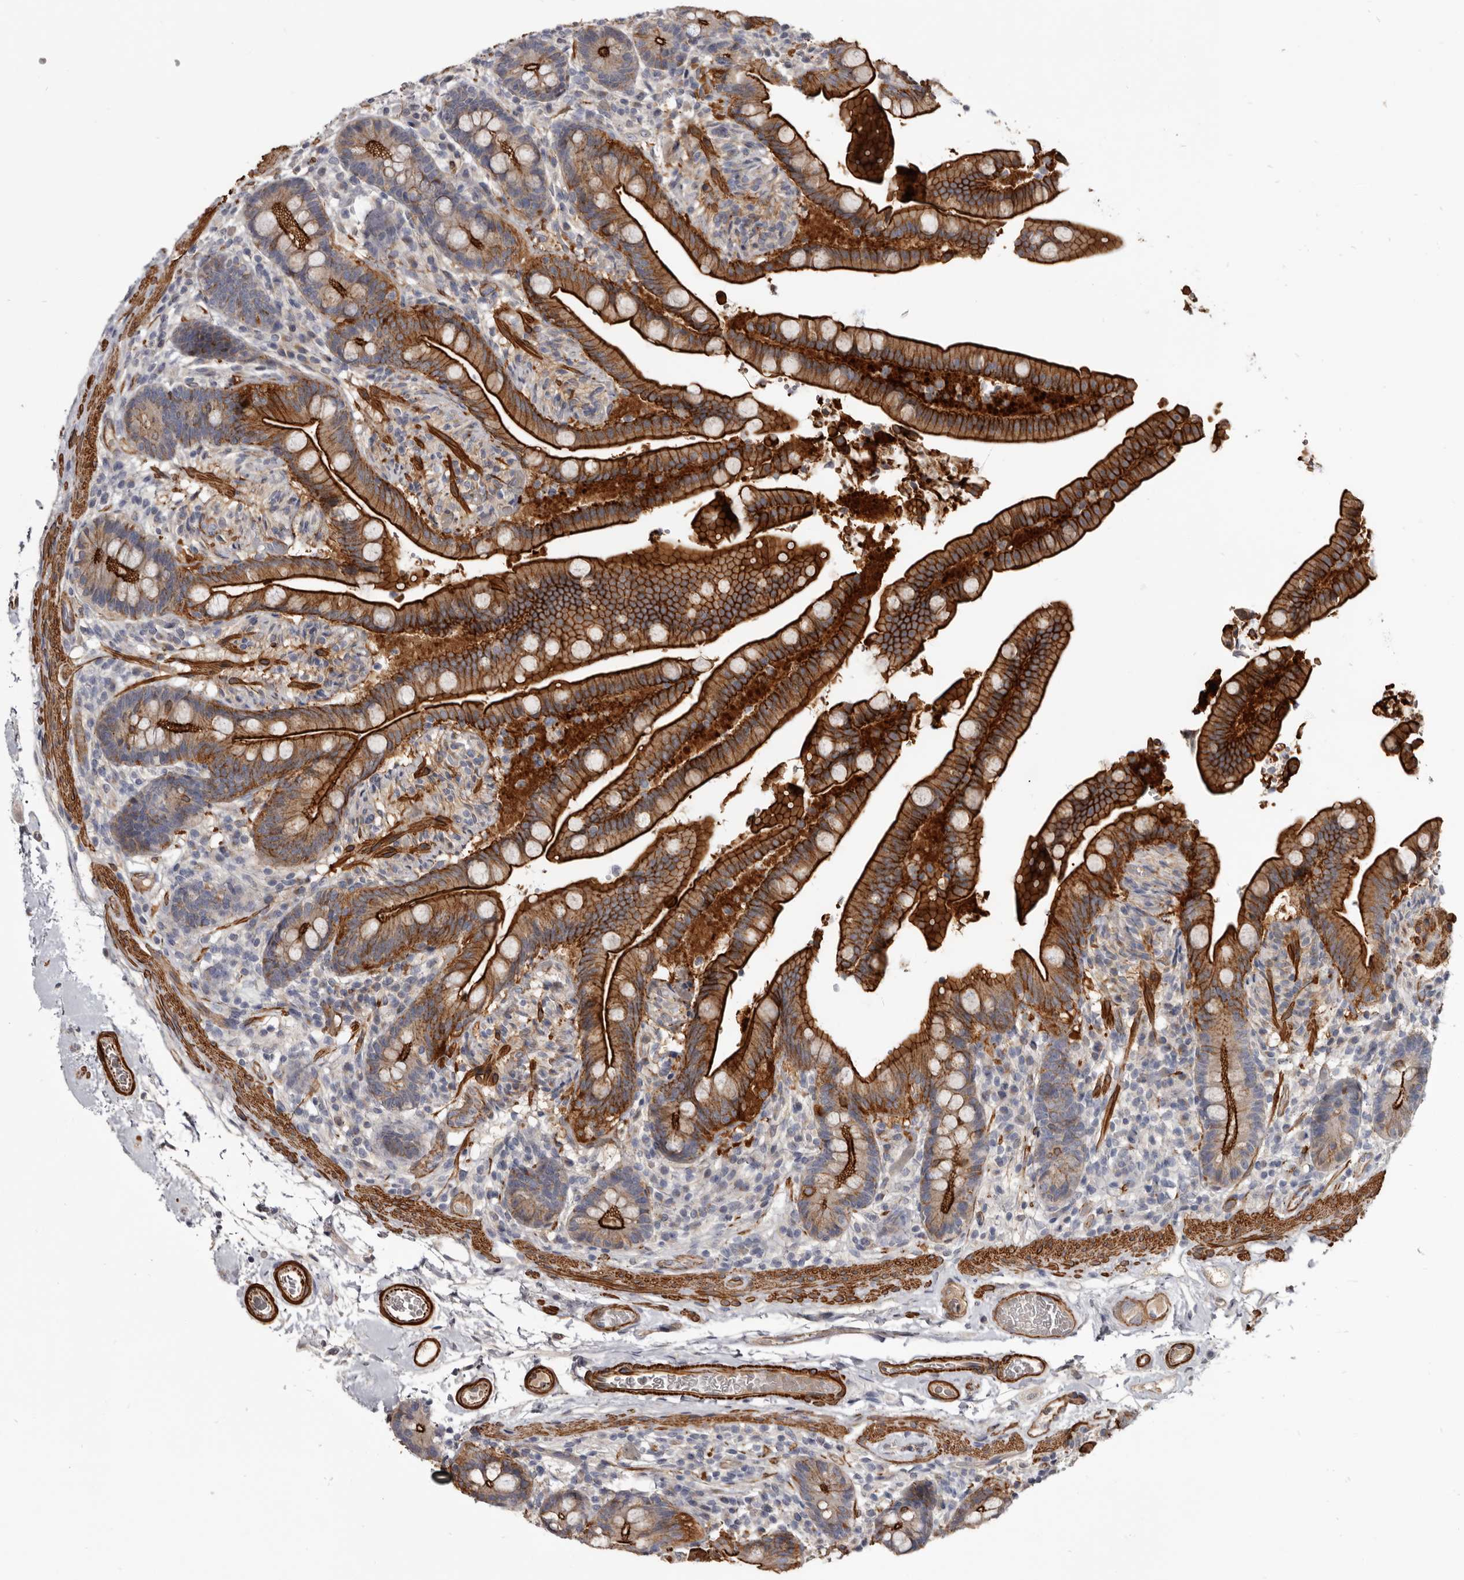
{"staining": {"intensity": "strong", "quantity": ">75%", "location": "cytoplasmic/membranous"}, "tissue": "colon", "cell_type": "Endothelial cells", "image_type": "normal", "snomed": [{"axis": "morphology", "description": "Normal tissue, NOS"}, {"axis": "topography", "description": "Smooth muscle"}, {"axis": "topography", "description": "Colon"}], "caption": "Colon stained with DAB immunohistochemistry (IHC) shows high levels of strong cytoplasmic/membranous staining in approximately >75% of endothelial cells.", "gene": "CGN", "patient": {"sex": "male", "age": 73}}